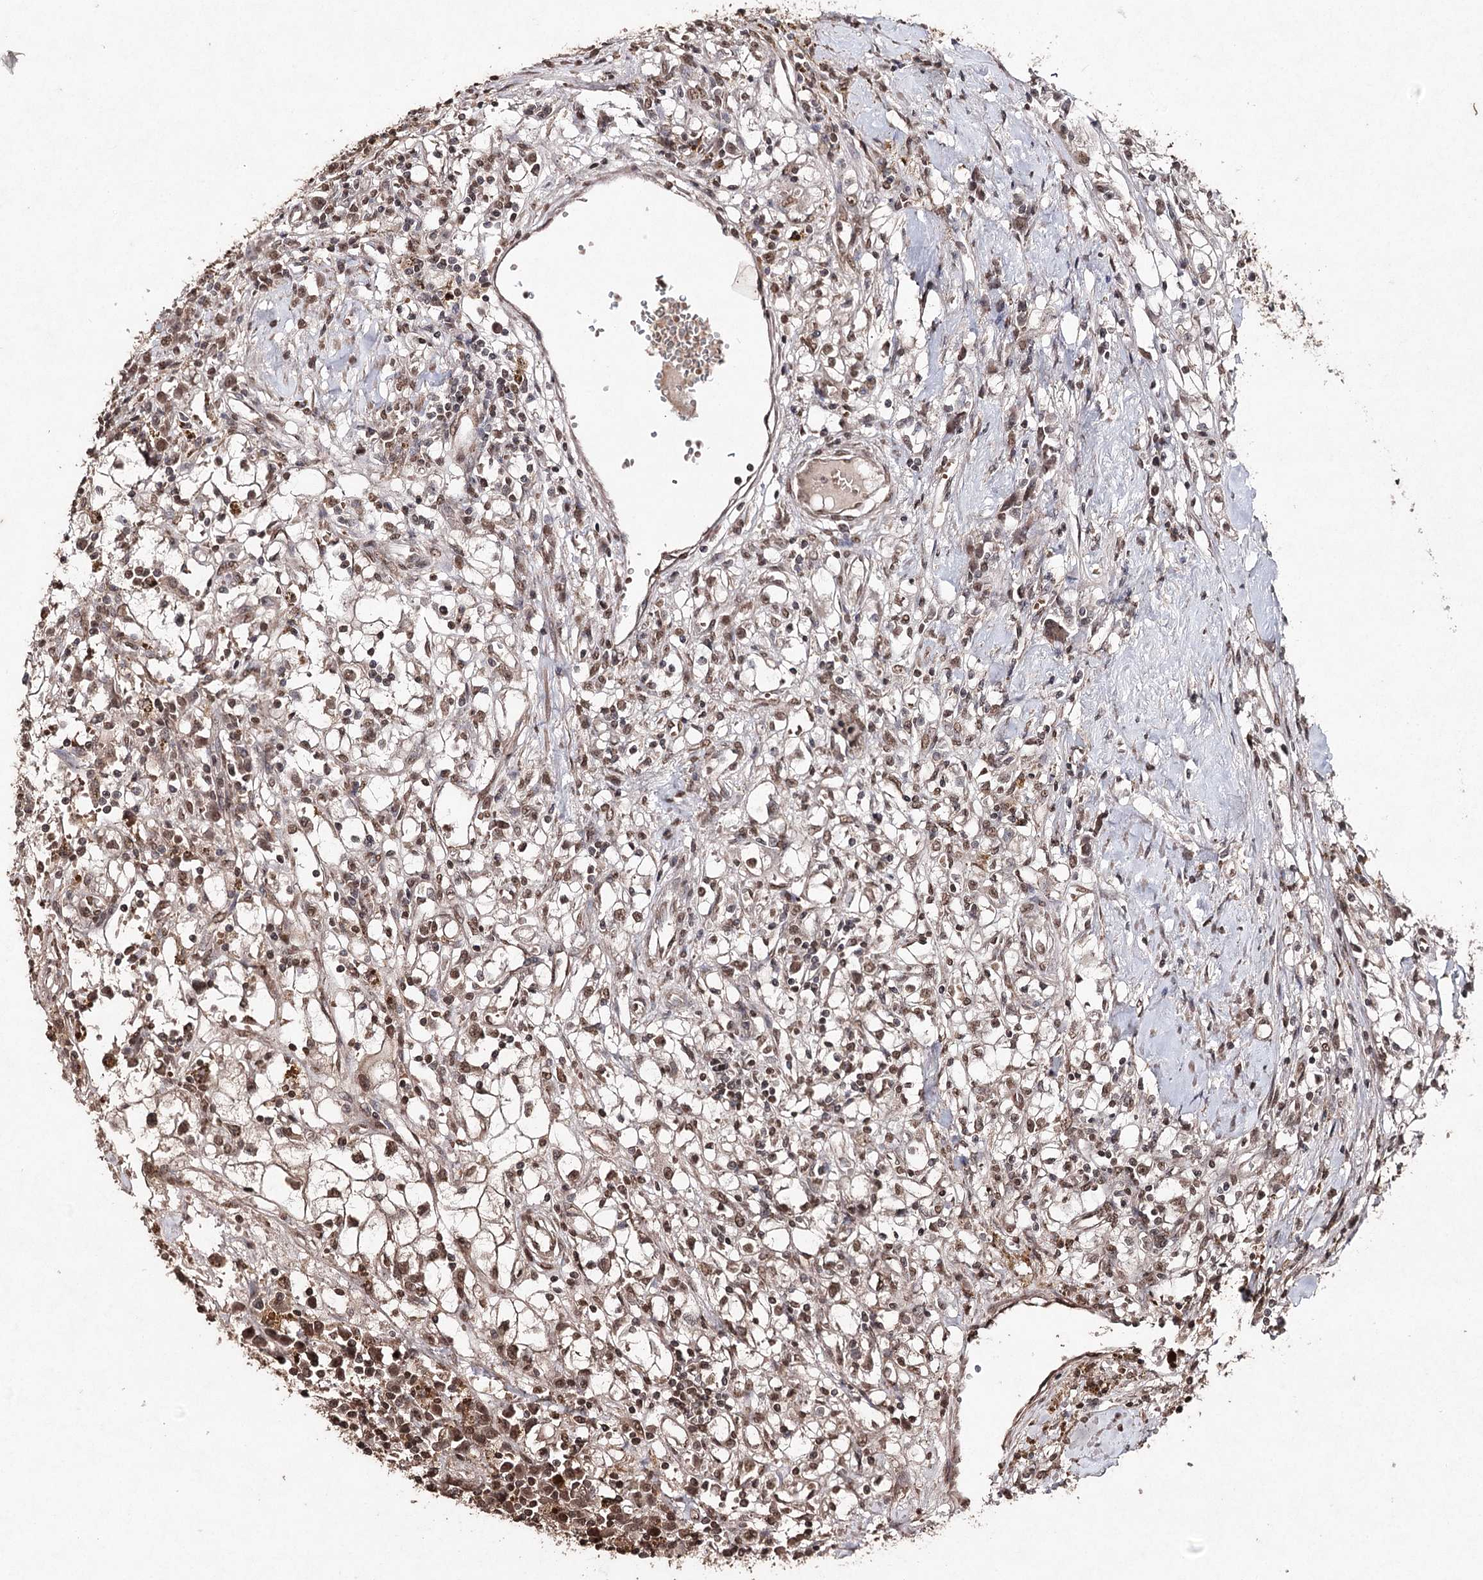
{"staining": {"intensity": "moderate", "quantity": ">75%", "location": "nuclear"}, "tissue": "renal cancer", "cell_type": "Tumor cells", "image_type": "cancer", "snomed": [{"axis": "morphology", "description": "Adenocarcinoma, NOS"}, {"axis": "topography", "description": "Kidney"}], "caption": "Human renal cancer stained with a brown dye demonstrates moderate nuclear positive expression in approximately >75% of tumor cells.", "gene": "ATG14", "patient": {"sex": "male", "age": 56}}